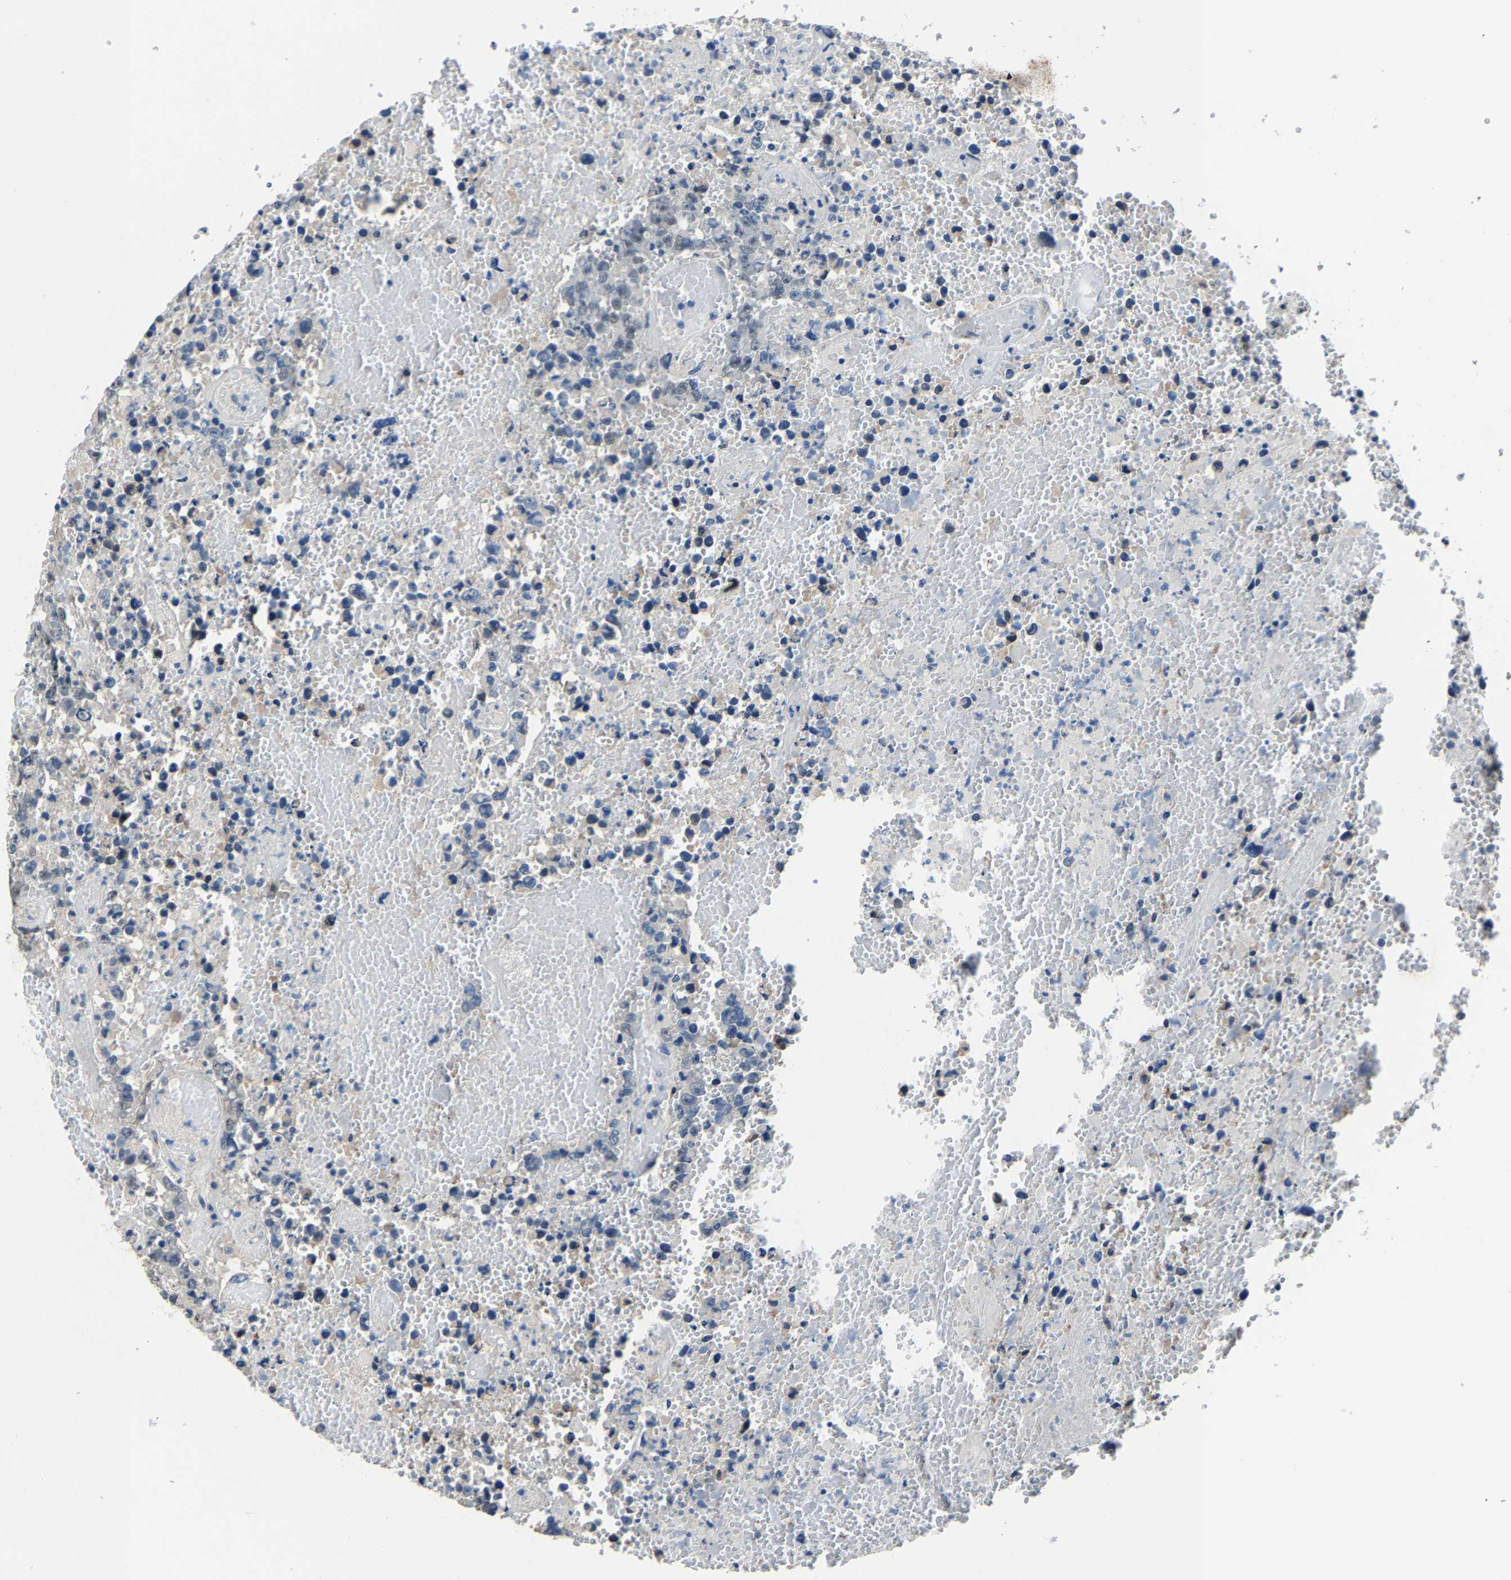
{"staining": {"intensity": "weak", "quantity": "25%-75%", "location": "nuclear"}, "tissue": "testis cancer", "cell_type": "Tumor cells", "image_type": "cancer", "snomed": [{"axis": "morphology", "description": "Carcinoma, Embryonal, NOS"}, {"axis": "topography", "description": "Testis"}], "caption": "Human embryonal carcinoma (testis) stained for a protein (brown) reveals weak nuclear positive staining in about 25%-75% of tumor cells.", "gene": "STRBP", "patient": {"sex": "male", "age": 25}}